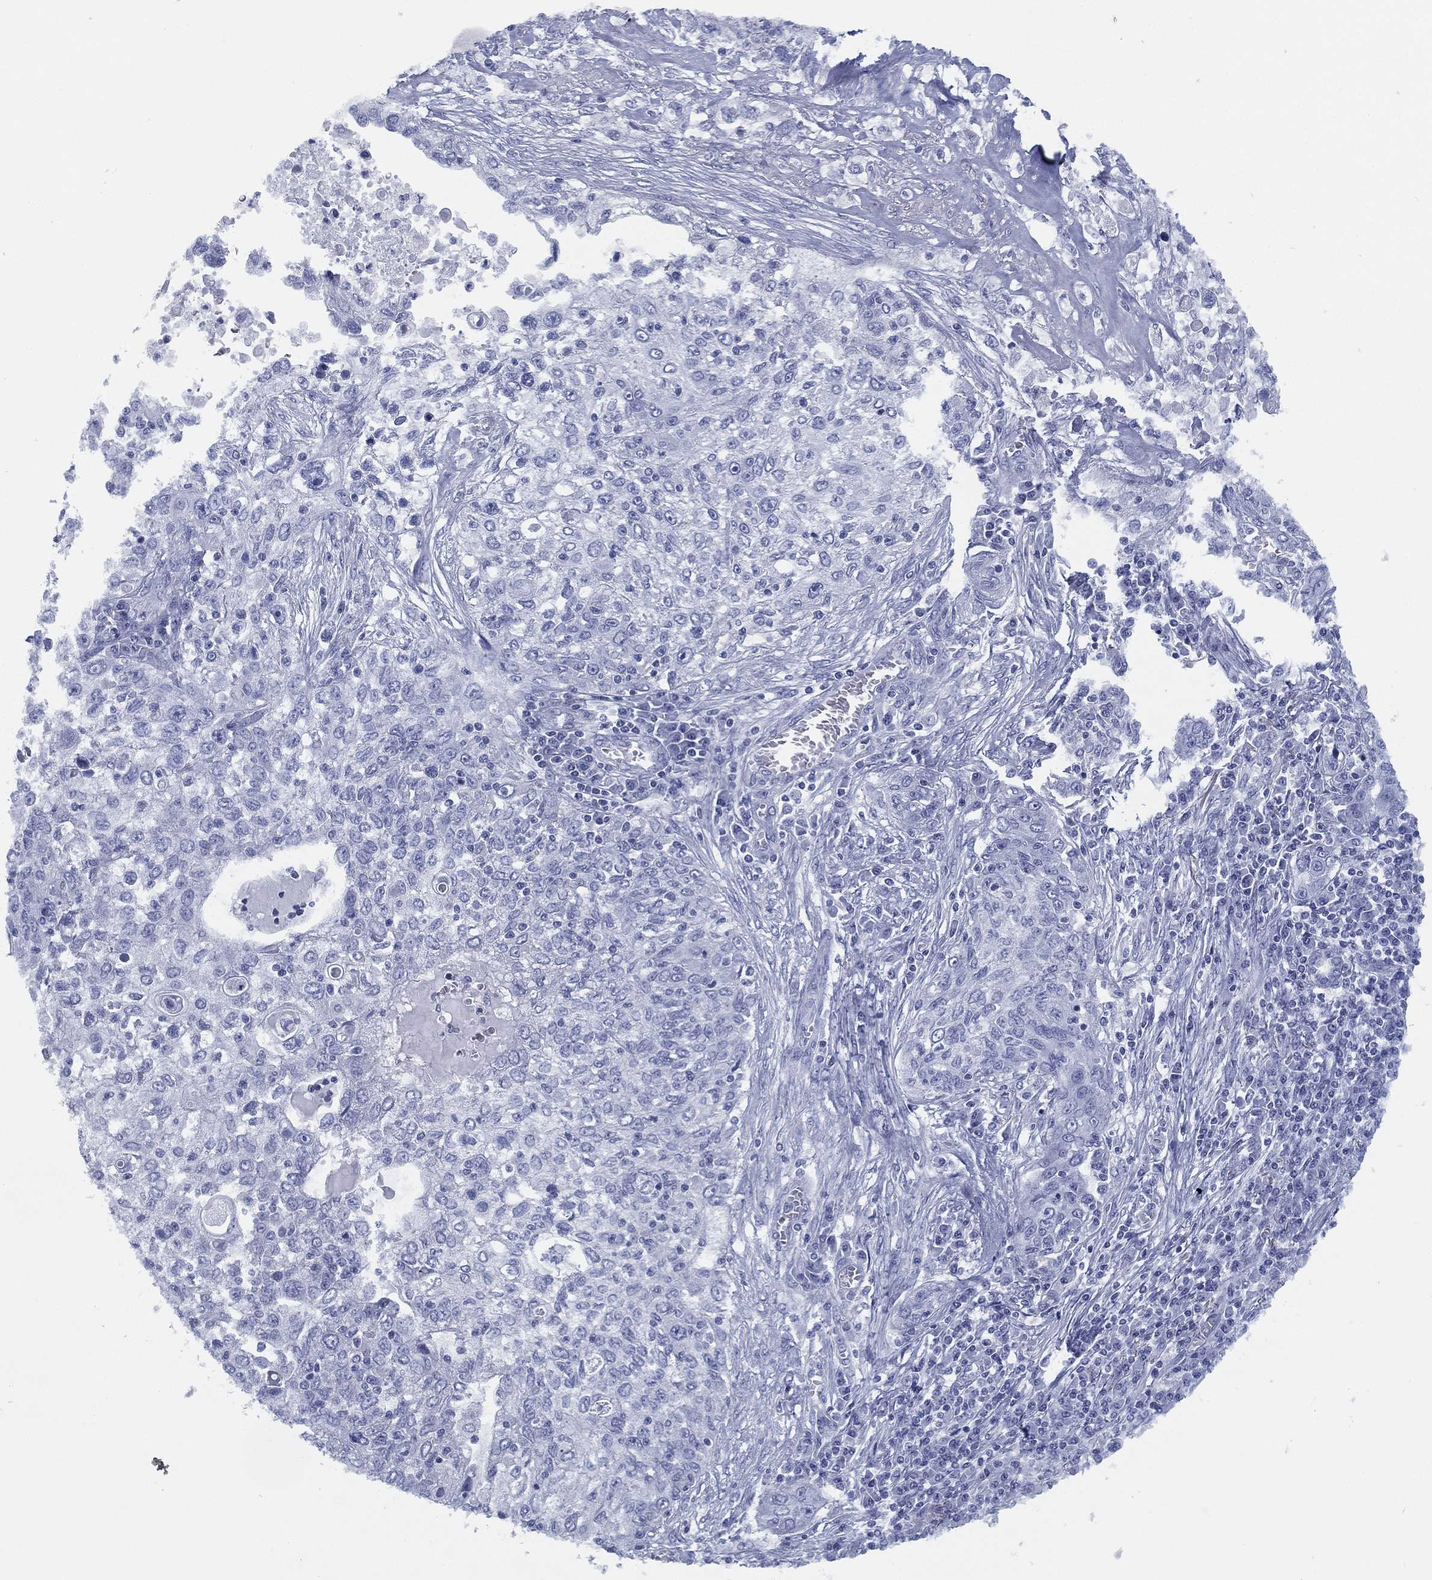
{"staining": {"intensity": "negative", "quantity": "none", "location": "none"}, "tissue": "lung cancer", "cell_type": "Tumor cells", "image_type": "cancer", "snomed": [{"axis": "morphology", "description": "Squamous cell carcinoma, NOS"}, {"axis": "topography", "description": "Lung"}], "caption": "An IHC photomicrograph of squamous cell carcinoma (lung) is shown. There is no staining in tumor cells of squamous cell carcinoma (lung).", "gene": "TMEM252", "patient": {"sex": "female", "age": 69}}